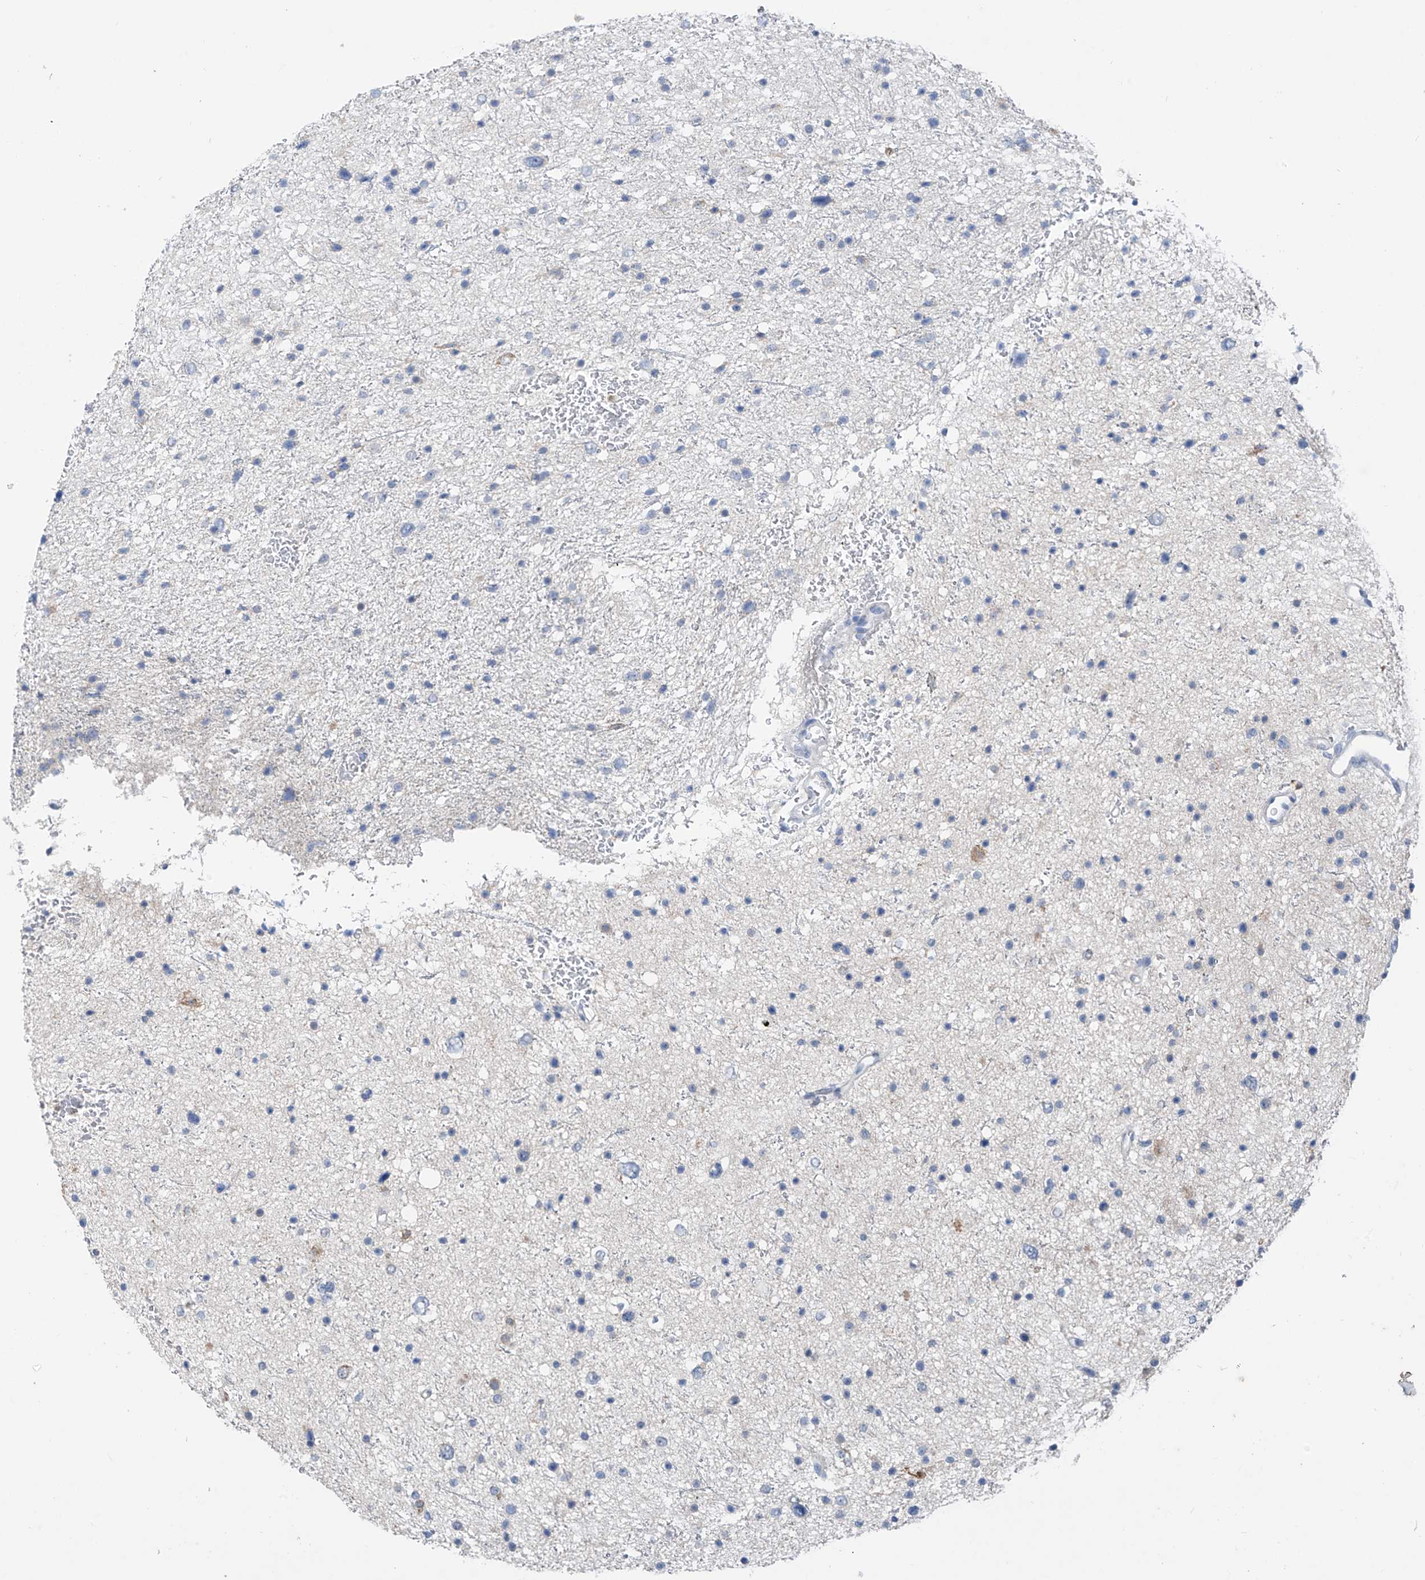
{"staining": {"intensity": "negative", "quantity": "none", "location": "none"}, "tissue": "glioma", "cell_type": "Tumor cells", "image_type": "cancer", "snomed": [{"axis": "morphology", "description": "Glioma, malignant, Low grade"}, {"axis": "topography", "description": "Brain"}], "caption": "Tumor cells are negative for brown protein staining in malignant low-grade glioma.", "gene": "CYP4V2", "patient": {"sex": "female", "age": 37}}